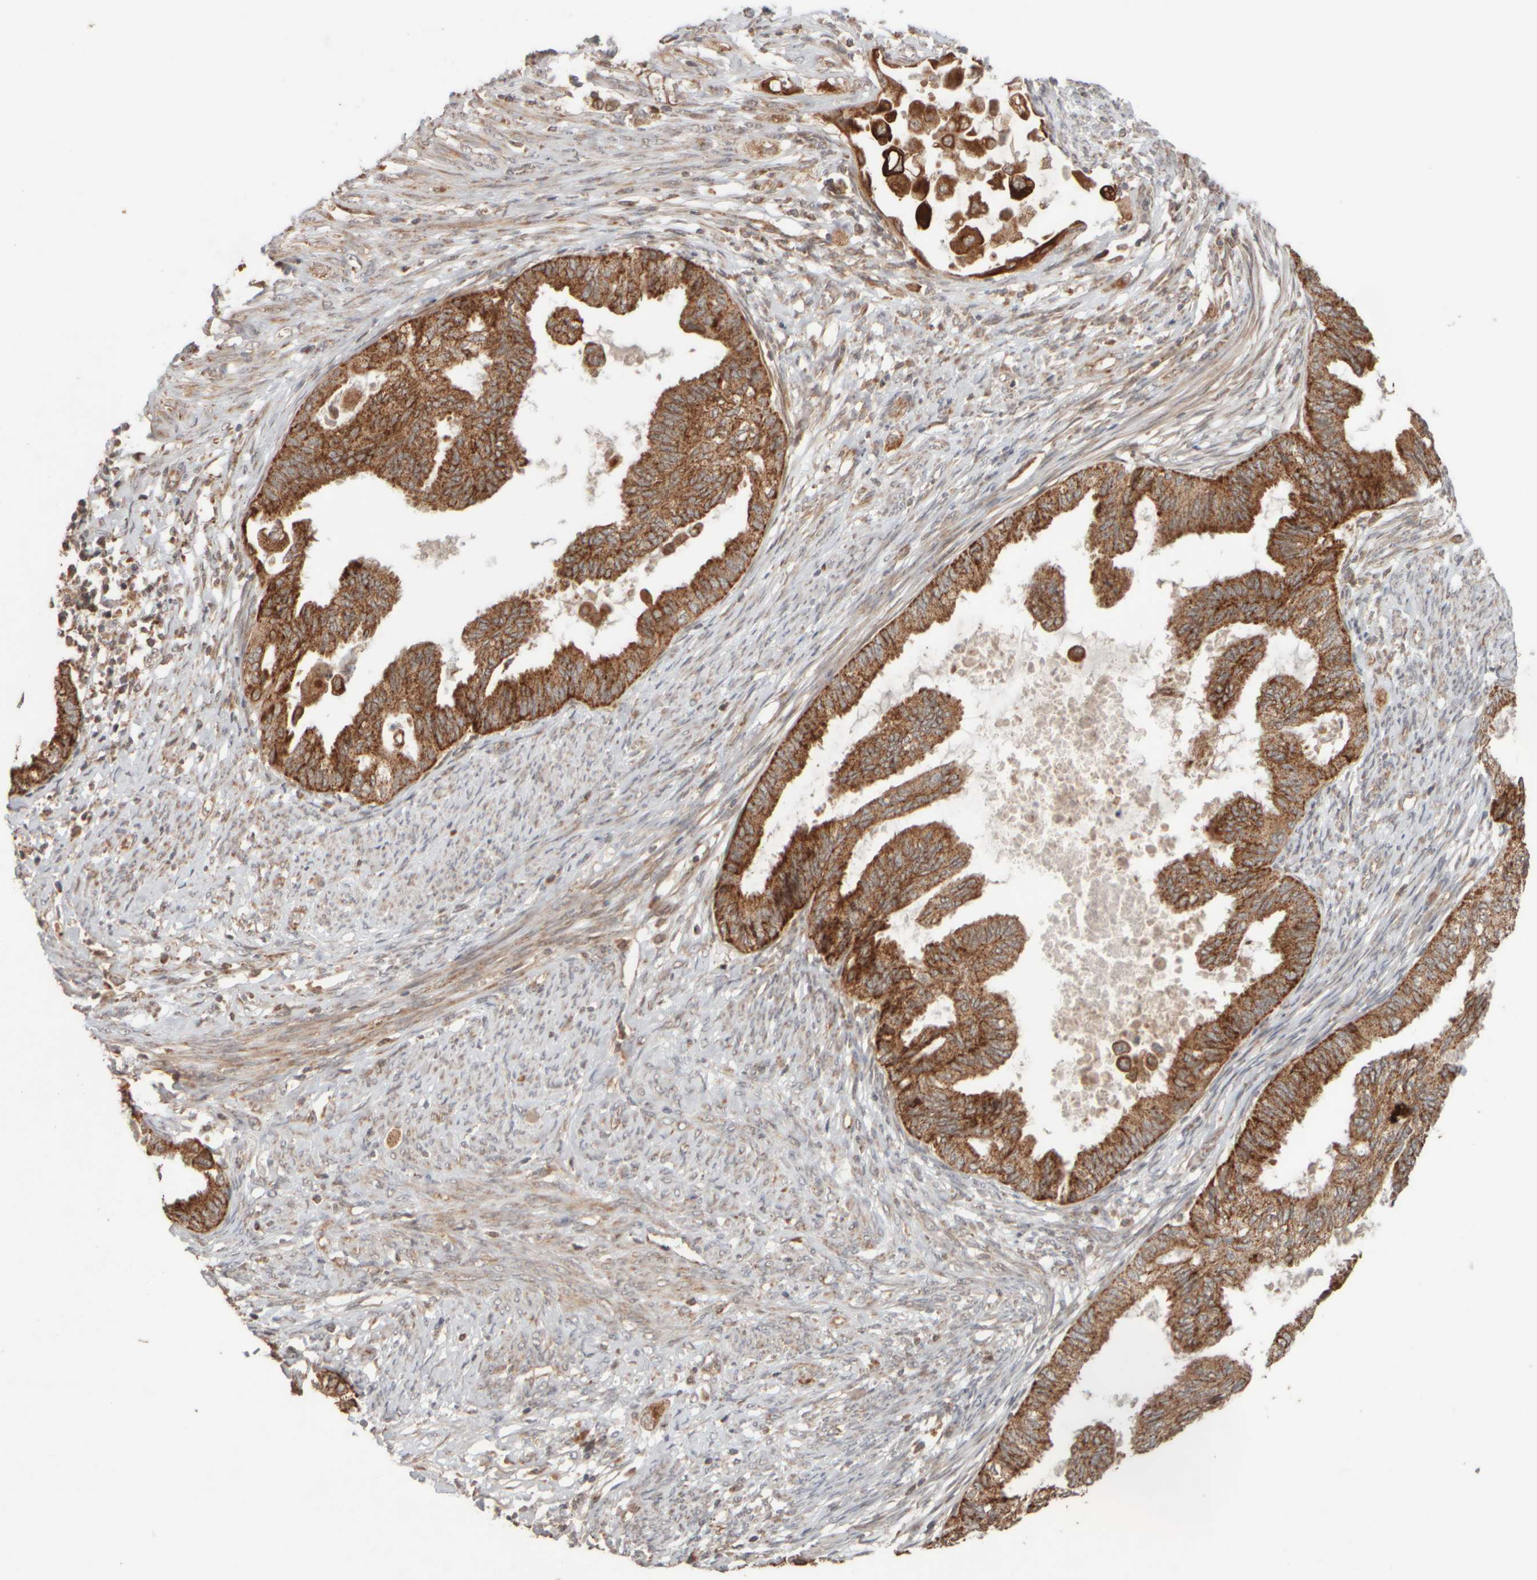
{"staining": {"intensity": "strong", "quantity": ">75%", "location": "cytoplasmic/membranous"}, "tissue": "cervical cancer", "cell_type": "Tumor cells", "image_type": "cancer", "snomed": [{"axis": "morphology", "description": "Normal tissue, NOS"}, {"axis": "morphology", "description": "Adenocarcinoma, NOS"}, {"axis": "topography", "description": "Cervix"}, {"axis": "topography", "description": "Endometrium"}], "caption": "Immunohistochemical staining of human cervical cancer (adenocarcinoma) shows high levels of strong cytoplasmic/membranous protein positivity in approximately >75% of tumor cells.", "gene": "EIF2B3", "patient": {"sex": "female", "age": 86}}